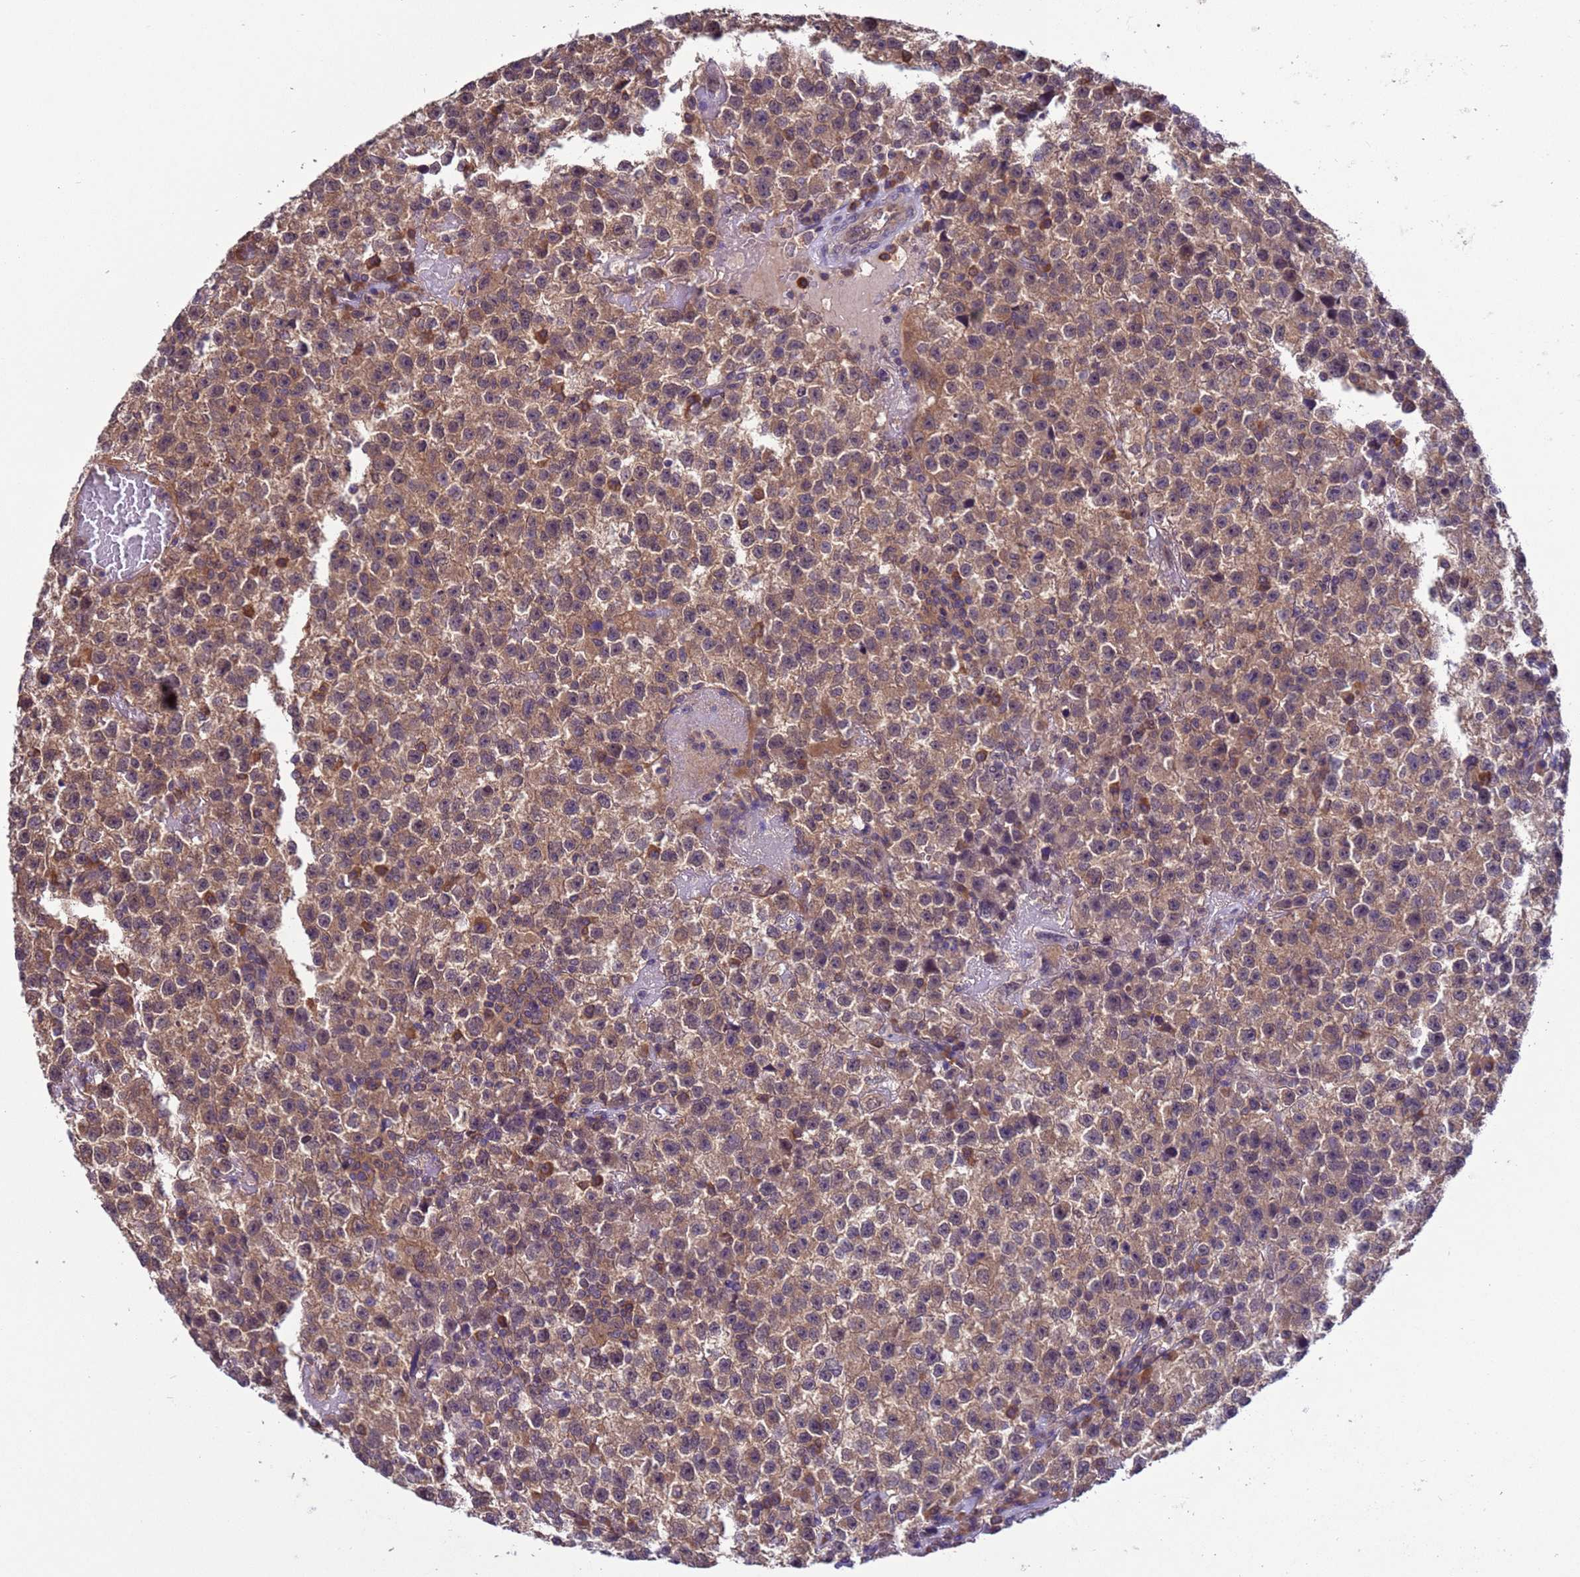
{"staining": {"intensity": "moderate", "quantity": ">75%", "location": "cytoplasmic/membranous"}, "tissue": "testis cancer", "cell_type": "Tumor cells", "image_type": "cancer", "snomed": [{"axis": "morphology", "description": "Seminoma, NOS"}, {"axis": "topography", "description": "Testis"}], "caption": "Testis cancer (seminoma) stained with a brown dye exhibits moderate cytoplasmic/membranous positive staining in approximately >75% of tumor cells.", "gene": "ZFP69B", "patient": {"sex": "male", "age": 22}}